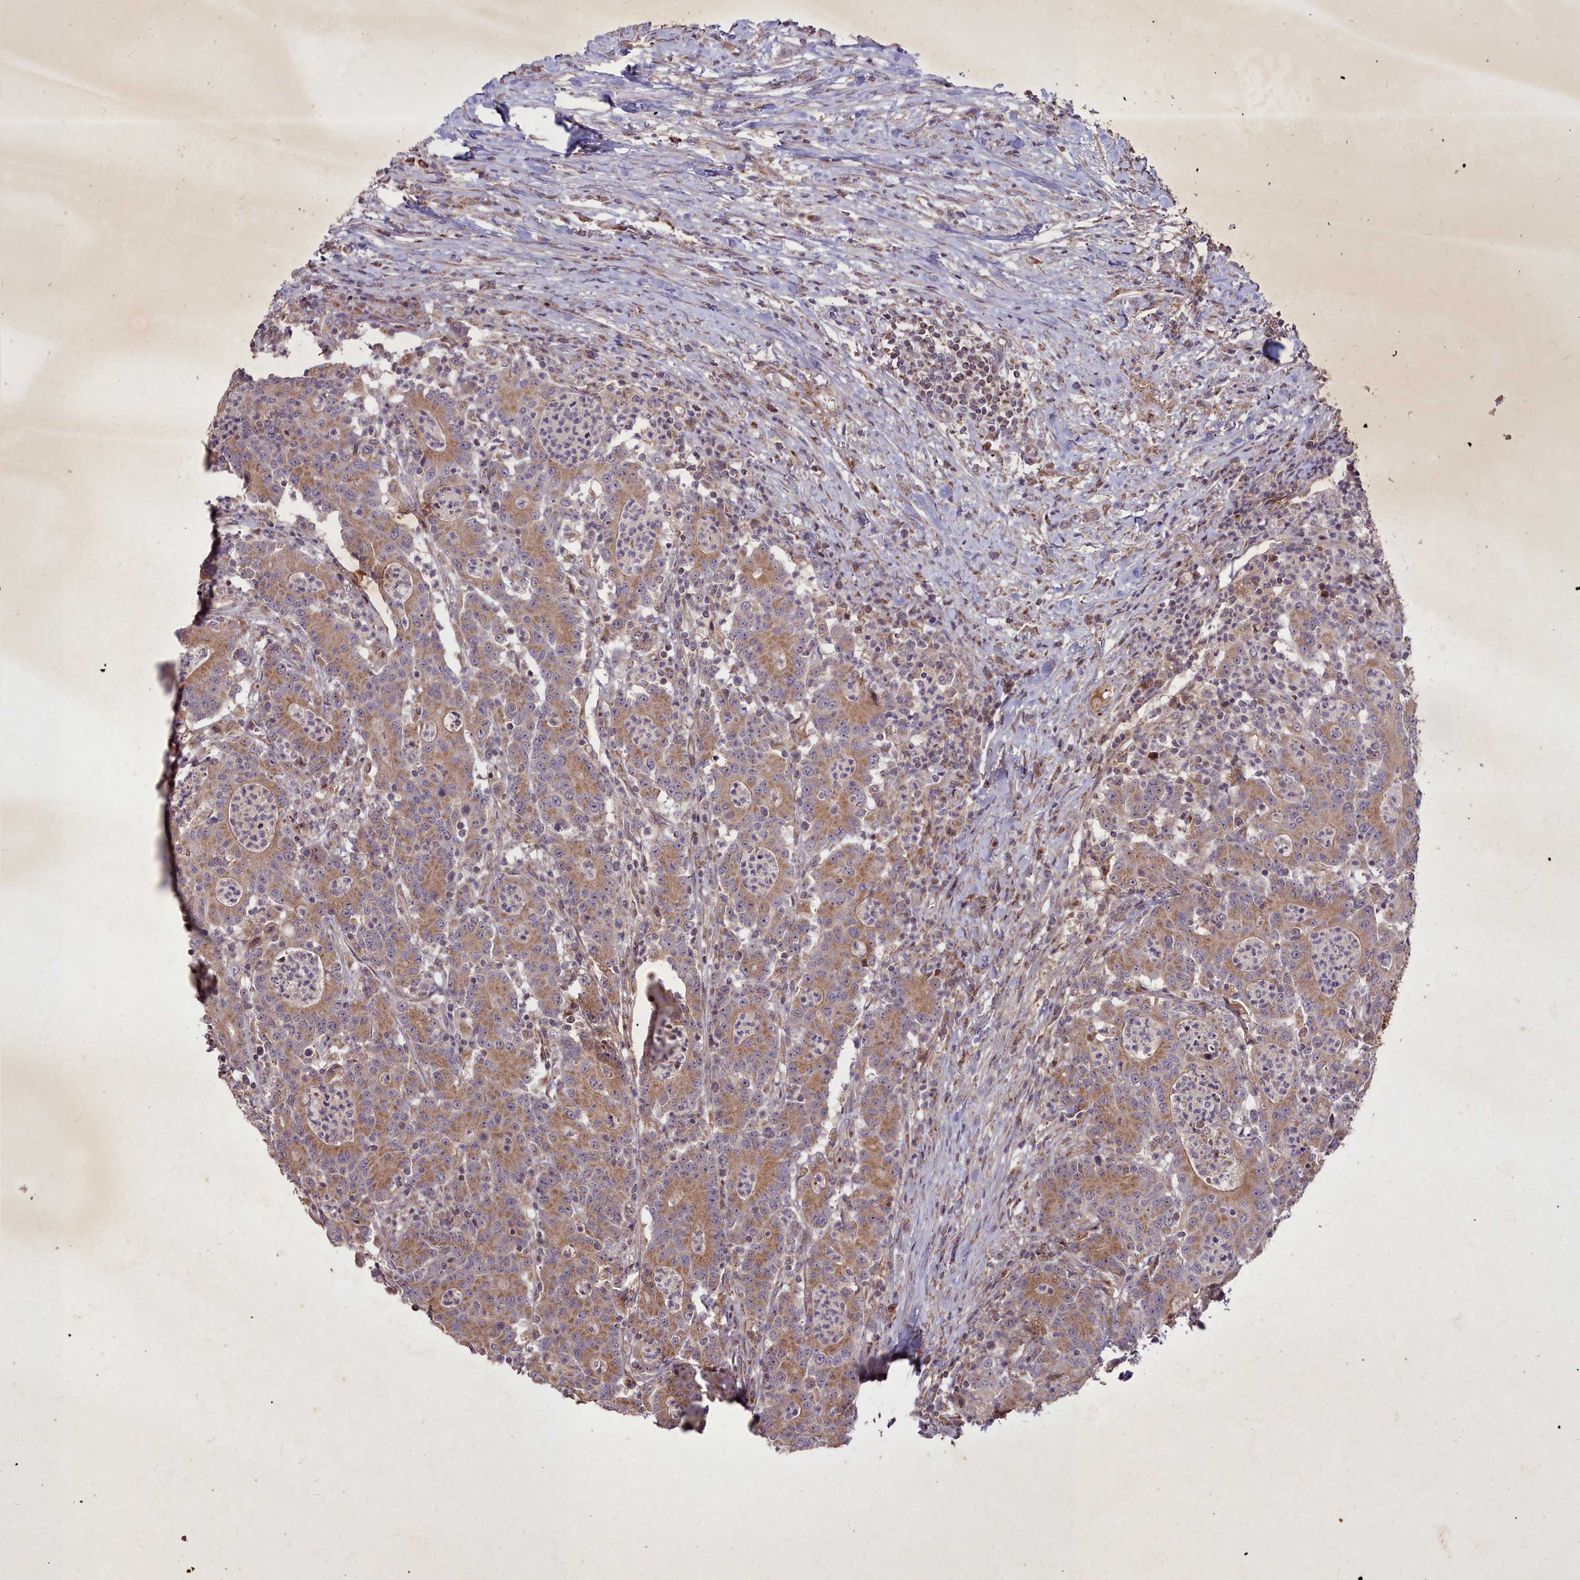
{"staining": {"intensity": "moderate", "quantity": ">75%", "location": "cytoplasmic/membranous"}, "tissue": "colorectal cancer", "cell_type": "Tumor cells", "image_type": "cancer", "snomed": [{"axis": "morphology", "description": "Adenocarcinoma, NOS"}, {"axis": "topography", "description": "Colon"}], "caption": "IHC image of human colorectal adenocarcinoma stained for a protein (brown), which exhibits medium levels of moderate cytoplasmic/membranous positivity in about >75% of tumor cells.", "gene": "COX11", "patient": {"sex": "male", "age": 83}}